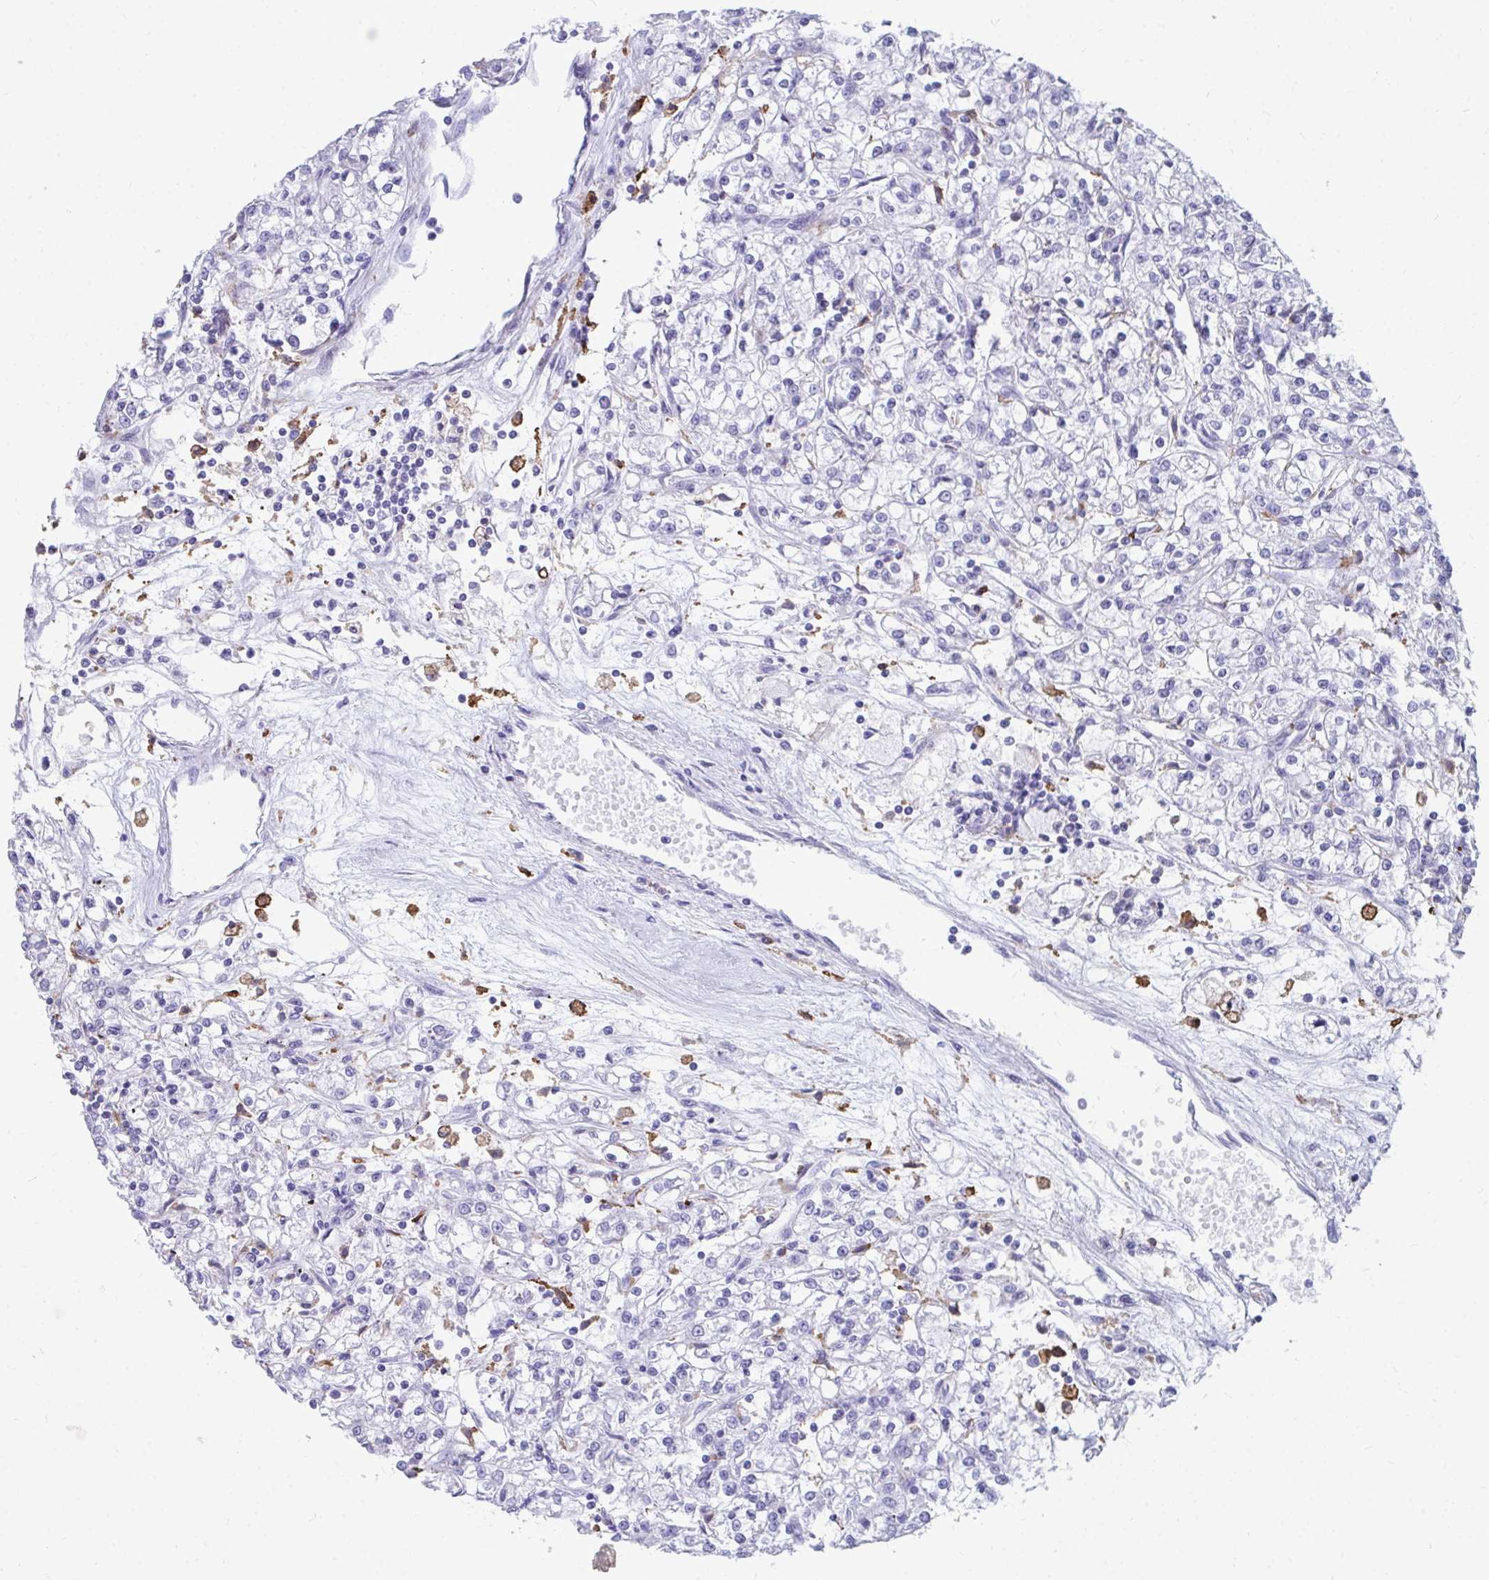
{"staining": {"intensity": "negative", "quantity": "none", "location": "none"}, "tissue": "renal cancer", "cell_type": "Tumor cells", "image_type": "cancer", "snomed": [{"axis": "morphology", "description": "Adenocarcinoma, NOS"}, {"axis": "topography", "description": "Kidney"}], "caption": "Immunohistochemical staining of human renal cancer (adenocarcinoma) displays no significant staining in tumor cells.", "gene": "CD163", "patient": {"sex": "female", "age": 59}}